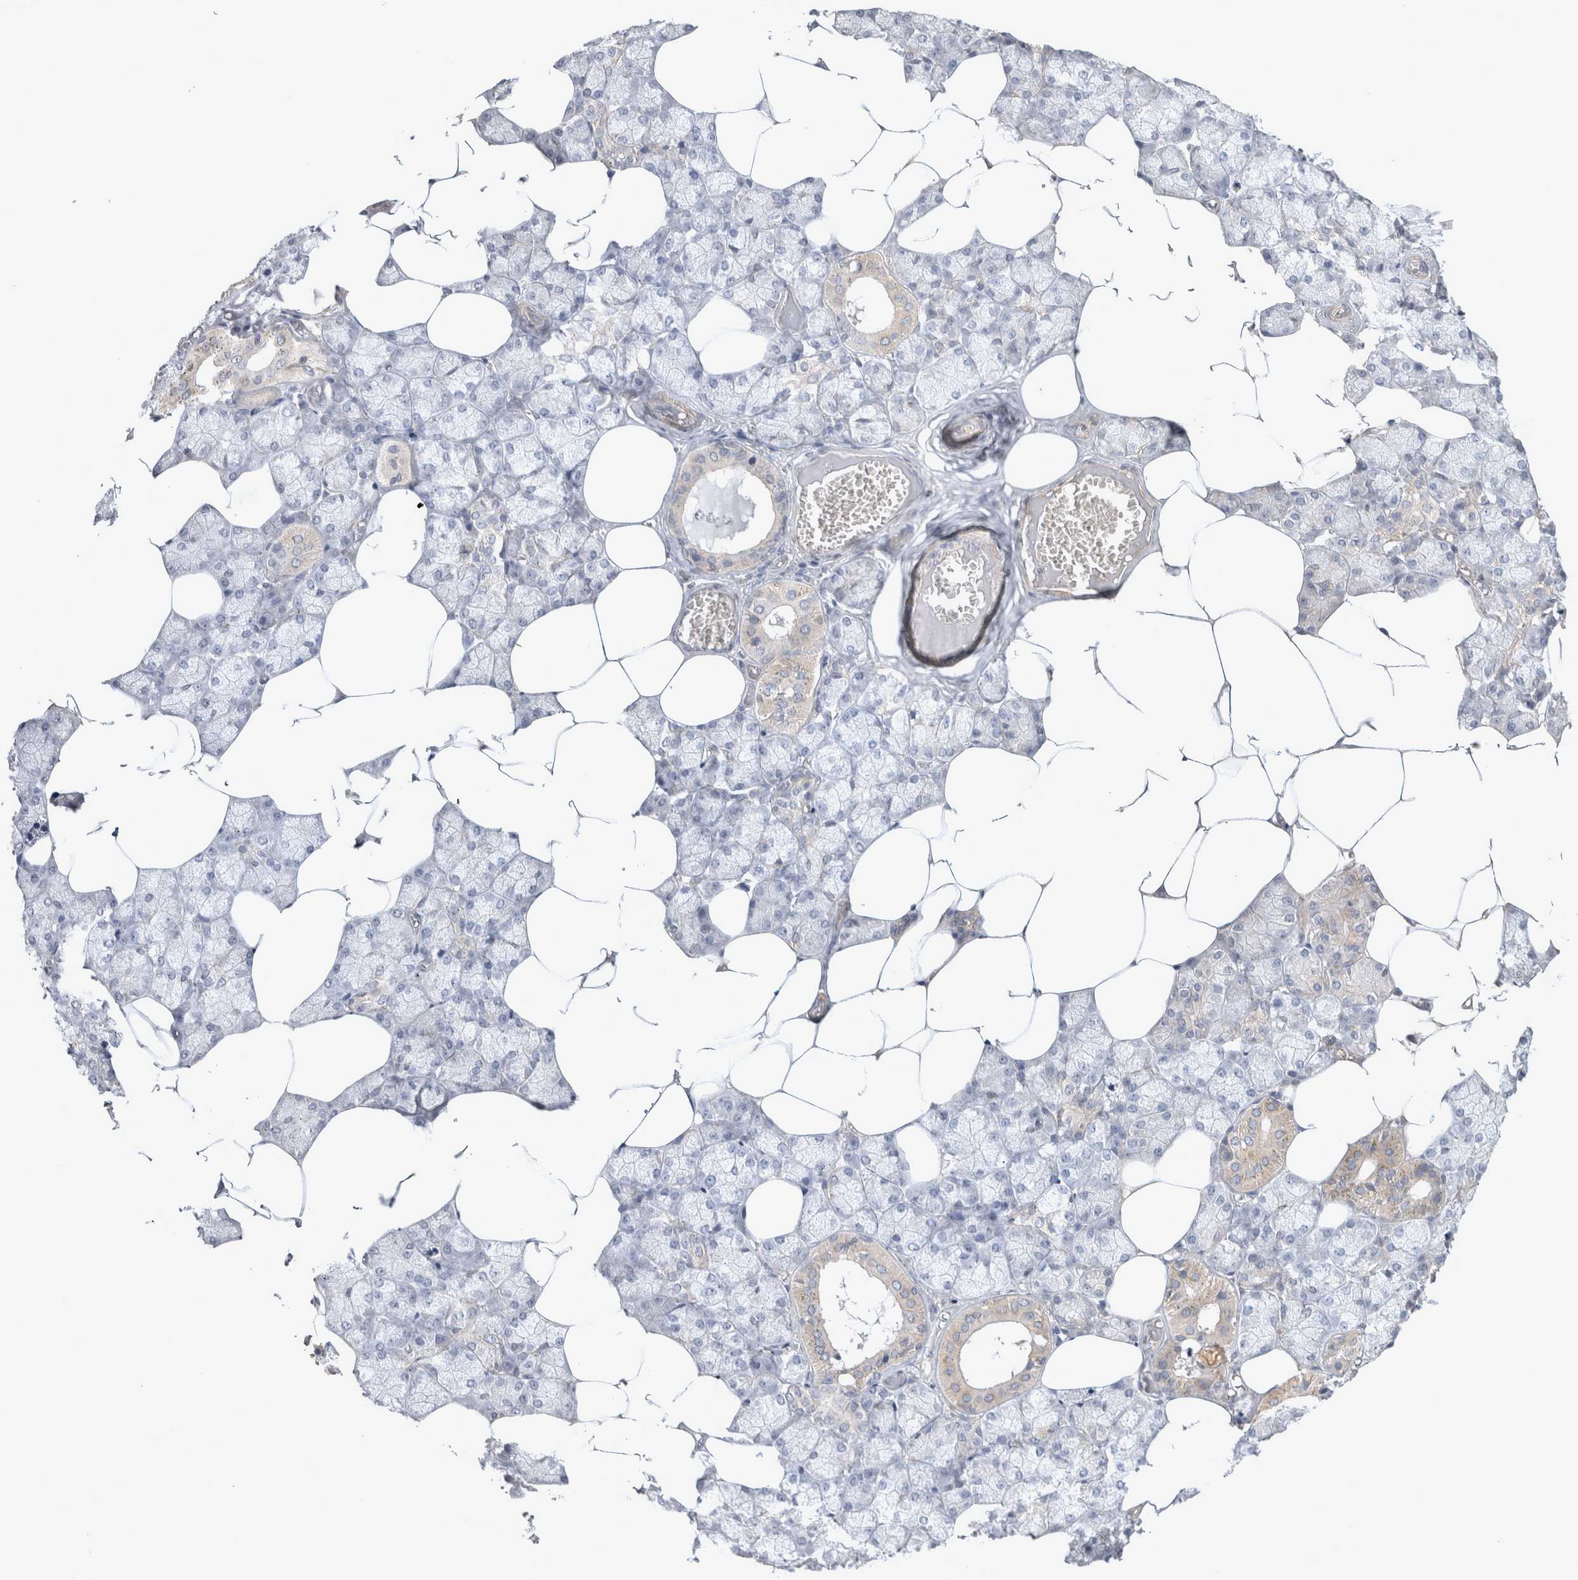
{"staining": {"intensity": "weak", "quantity": "25%-75%", "location": "cytoplasmic/membranous"}, "tissue": "salivary gland", "cell_type": "Glandular cells", "image_type": "normal", "snomed": [{"axis": "morphology", "description": "Normal tissue, NOS"}, {"axis": "topography", "description": "Salivary gland"}], "caption": "A high-resolution image shows IHC staining of unremarkable salivary gland, which reveals weak cytoplasmic/membranous expression in approximately 25%-75% of glandular cells. Immunohistochemistry (ihc) stains the protein in brown and the nuclei are stained blue.", "gene": "SRD5A3", "patient": {"sex": "male", "age": 62}}